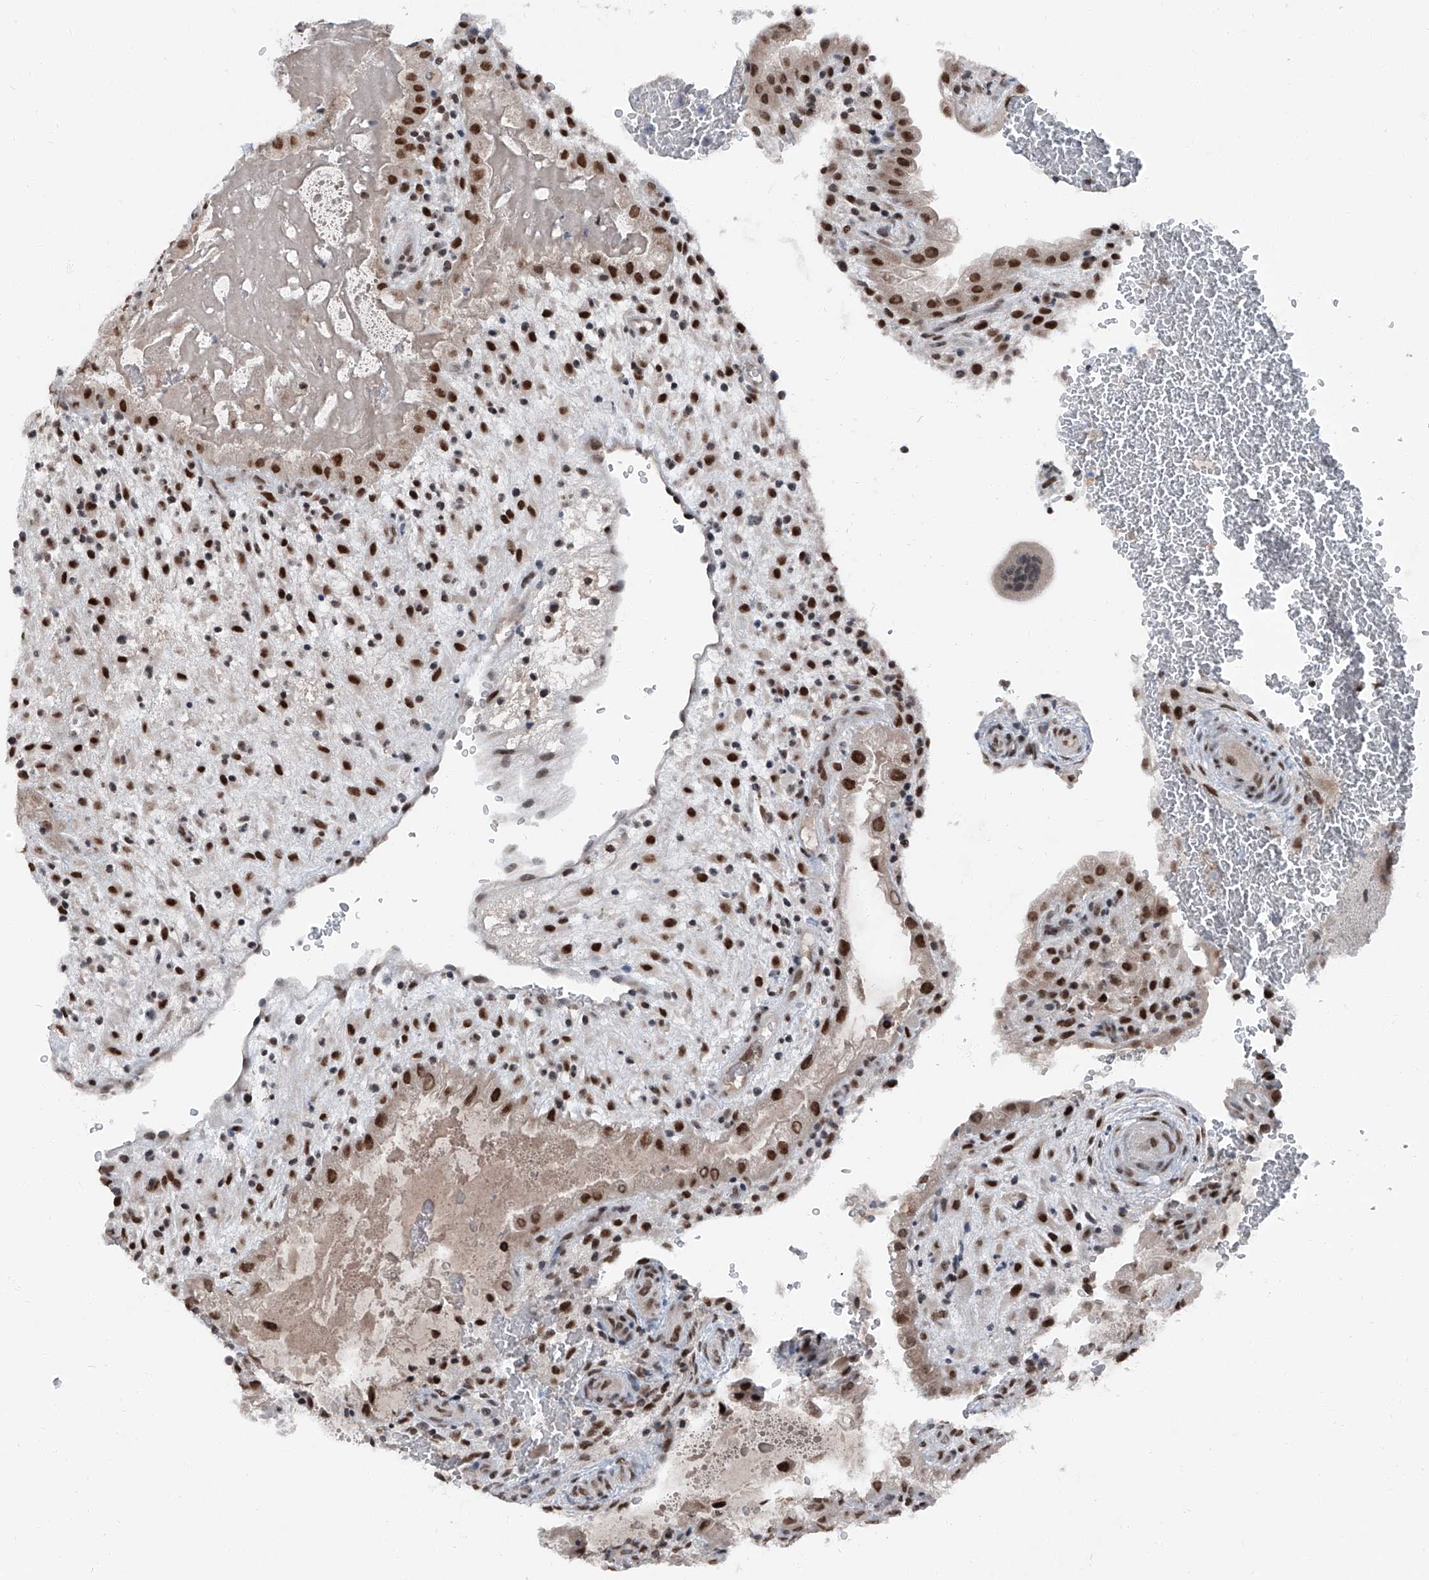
{"staining": {"intensity": "strong", "quantity": ">75%", "location": "nuclear"}, "tissue": "placenta", "cell_type": "Decidual cells", "image_type": "normal", "snomed": [{"axis": "morphology", "description": "Normal tissue, NOS"}, {"axis": "topography", "description": "Placenta"}], "caption": "Immunohistochemistry (IHC) staining of benign placenta, which exhibits high levels of strong nuclear staining in approximately >75% of decidual cells indicating strong nuclear protein staining. The staining was performed using DAB (3,3'-diaminobenzidine) (brown) for protein detection and nuclei were counterstained in hematoxylin (blue).", "gene": "BMI1", "patient": {"sex": "female", "age": 35}}